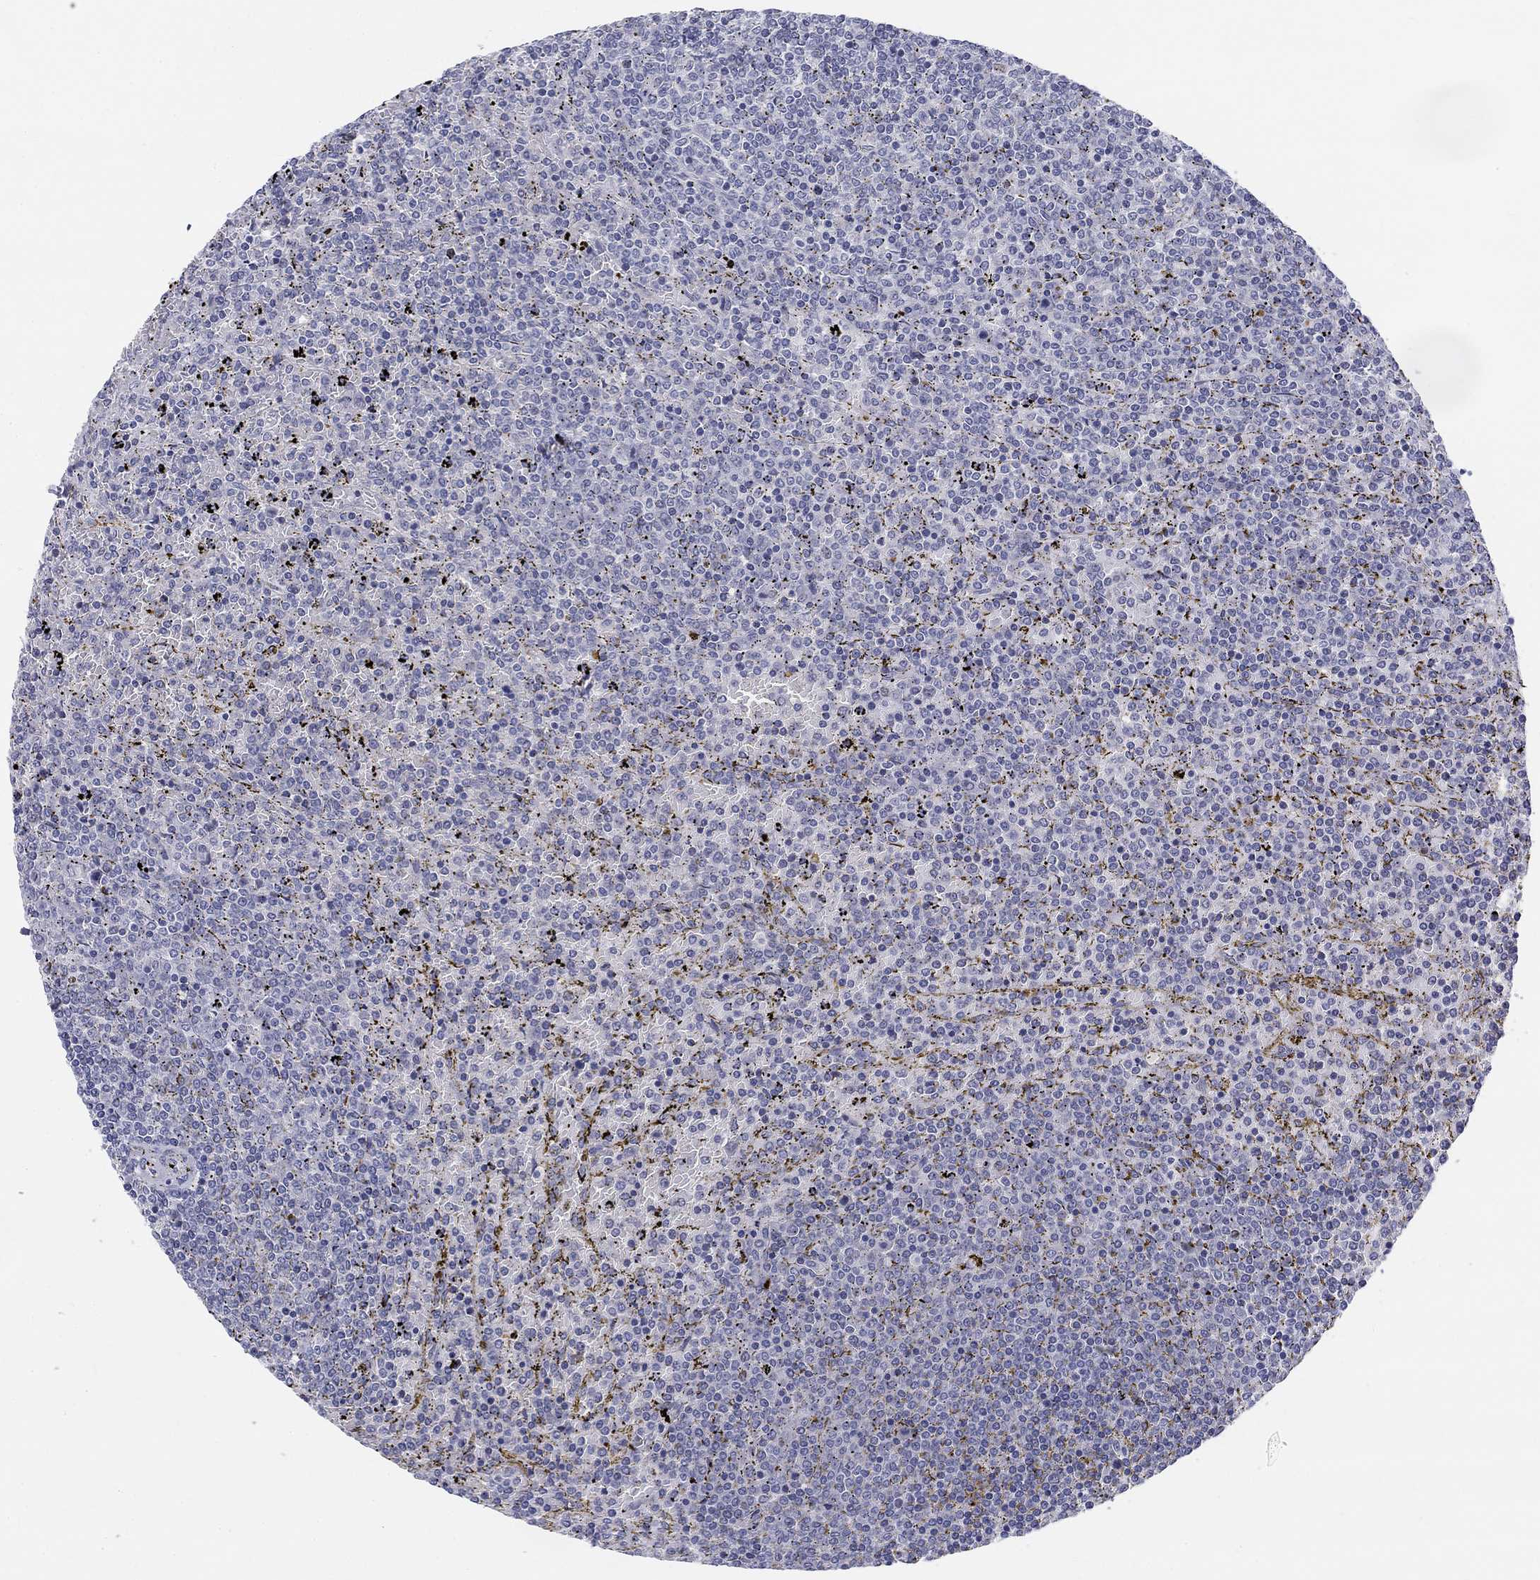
{"staining": {"intensity": "negative", "quantity": "none", "location": "none"}, "tissue": "lymphoma", "cell_type": "Tumor cells", "image_type": "cancer", "snomed": [{"axis": "morphology", "description": "Malignant lymphoma, non-Hodgkin's type, Low grade"}, {"axis": "topography", "description": "Spleen"}], "caption": "Lymphoma was stained to show a protein in brown. There is no significant positivity in tumor cells.", "gene": "PRC1", "patient": {"sex": "female", "age": 77}}